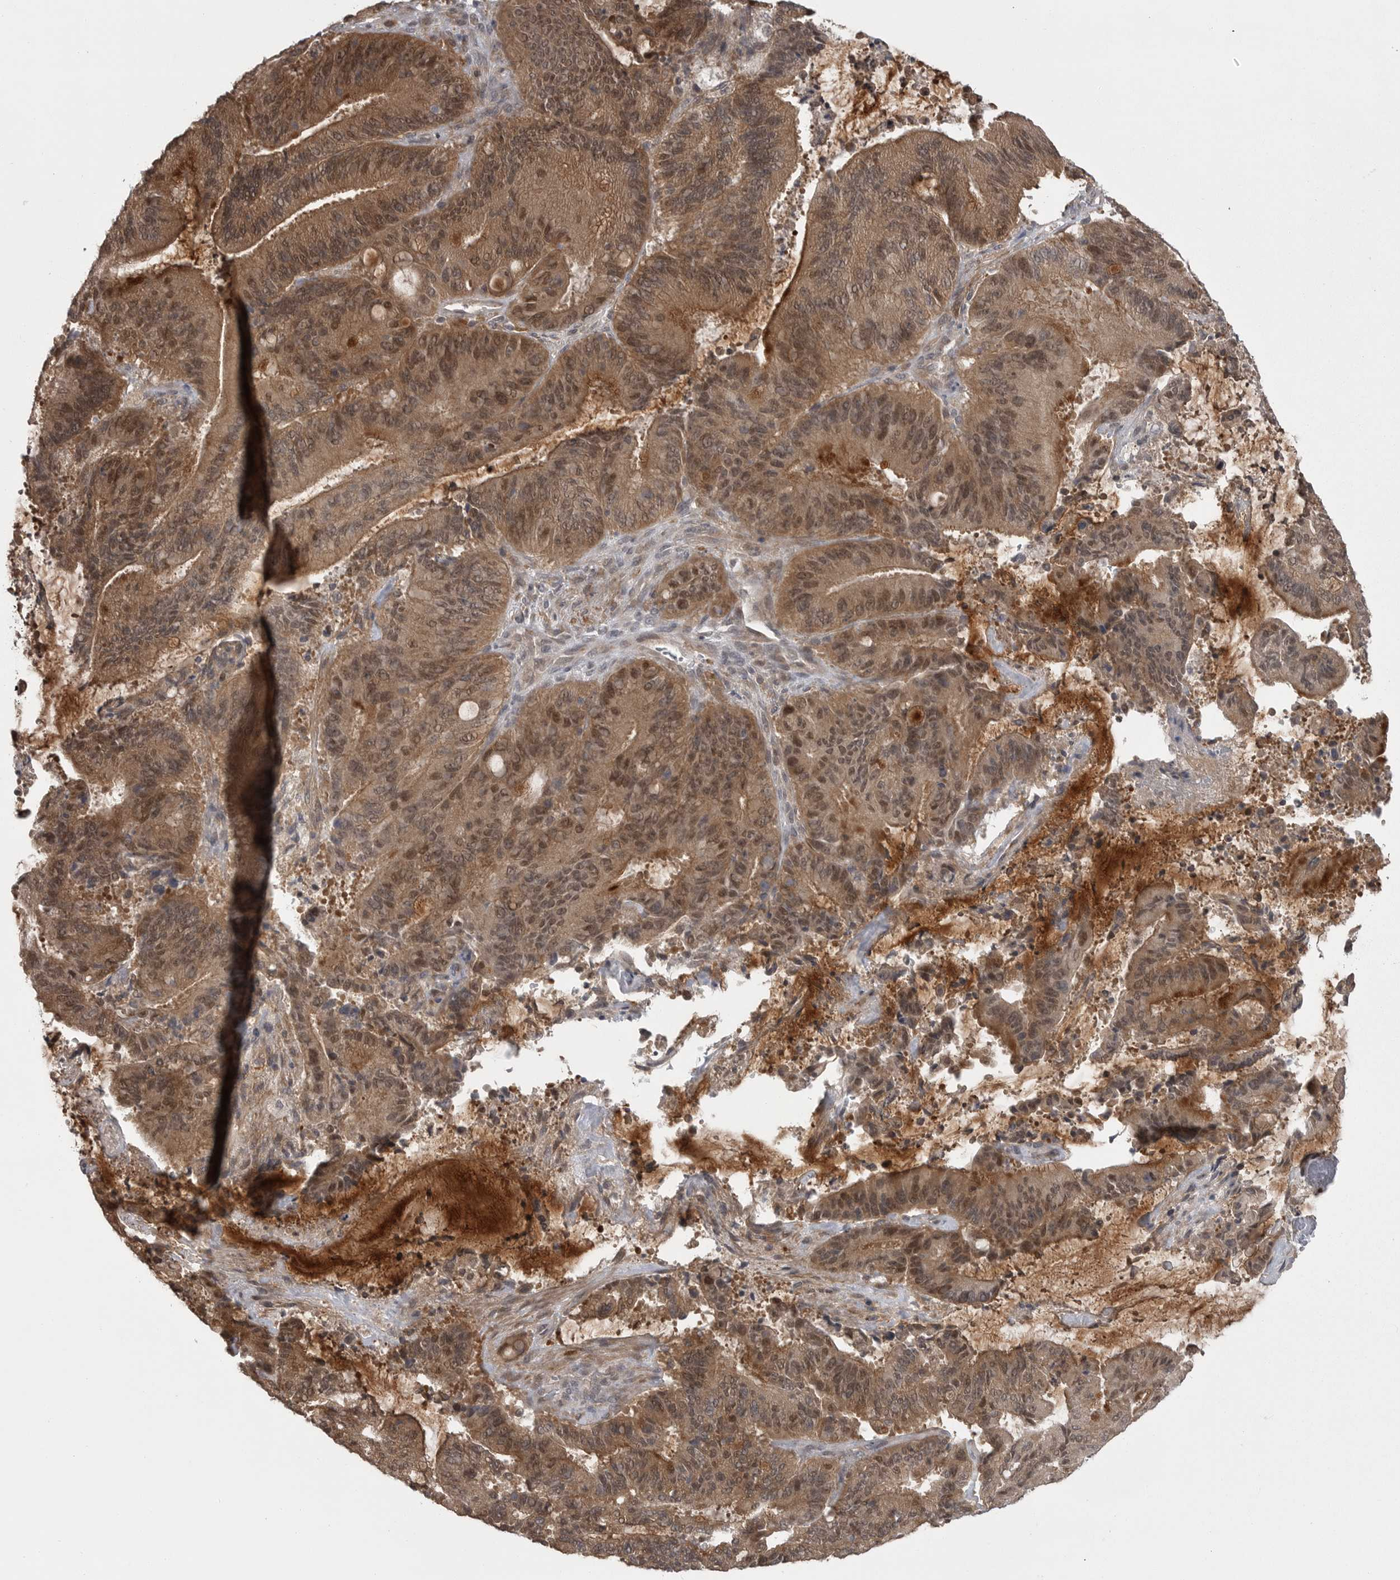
{"staining": {"intensity": "moderate", "quantity": ">75%", "location": "cytoplasmic/membranous,nuclear"}, "tissue": "liver cancer", "cell_type": "Tumor cells", "image_type": "cancer", "snomed": [{"axis": "morphology", "description": "Normal tissue, NOS"}, {"axis": "morphology", "description": "Cholangiocarcinoma"}, {"axis": "topography", "description": "Liver"}, {"axis": "topography", "description": "Peripheral nerve tissue"}], "caption": "This histopathology image exhibits liver cholangiocarcinoma stained with immunohistochemistry to label a protein in brown. The cytoplasmic/membranous and nuclear of tumor cells show moderate positivity for the protein. Nuclei are counter-stained blue.", "gene": "PPP1R9A", "patient": {"sex": "female", "age": 73}}